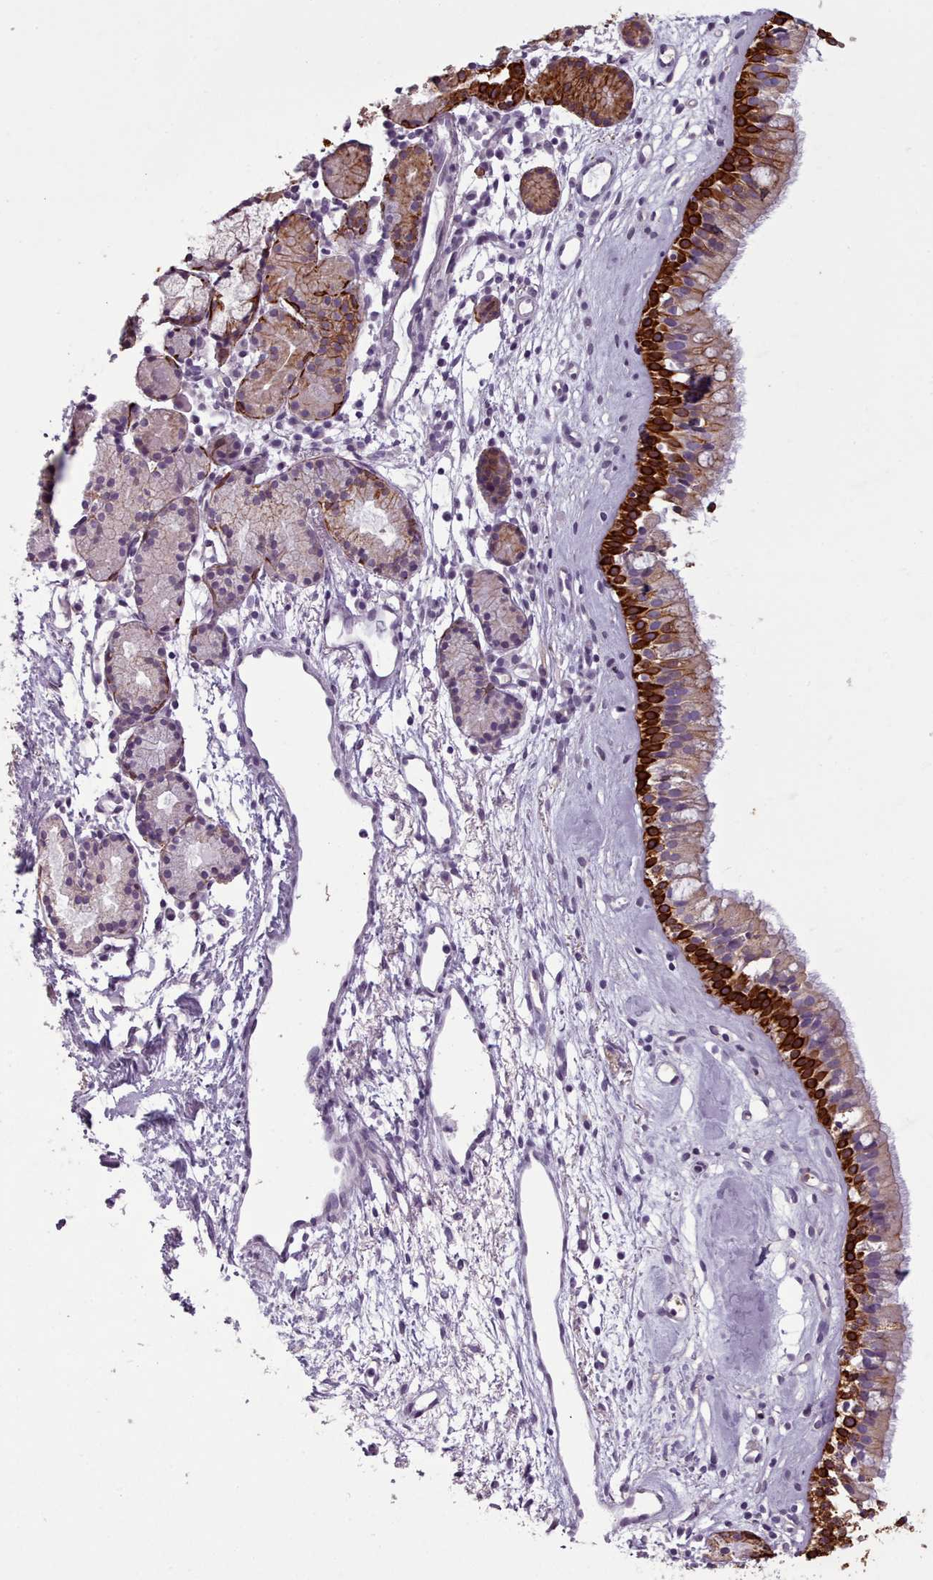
{"staining": {"intensity": "strong", "quantity": ">75%", "location": "cytoplasmic/membranous"}, "tissue": "nasopharynx", "cell_type": "Respiratory epithelial cells", "image_type": "normal", "snomed": [{"axis": "morphology", "description": "Normal tissue, NOS"}, {"axis": "topography", "description": "Nasopharynx"}], "caption": "Nasopharynx stained with IHC reveals strong cytoplasmic/membranous positivity in about >75% of respiratory epithelial cells.", "gene": "PLD4", "patient": {"sex": "male", "age": 82}}